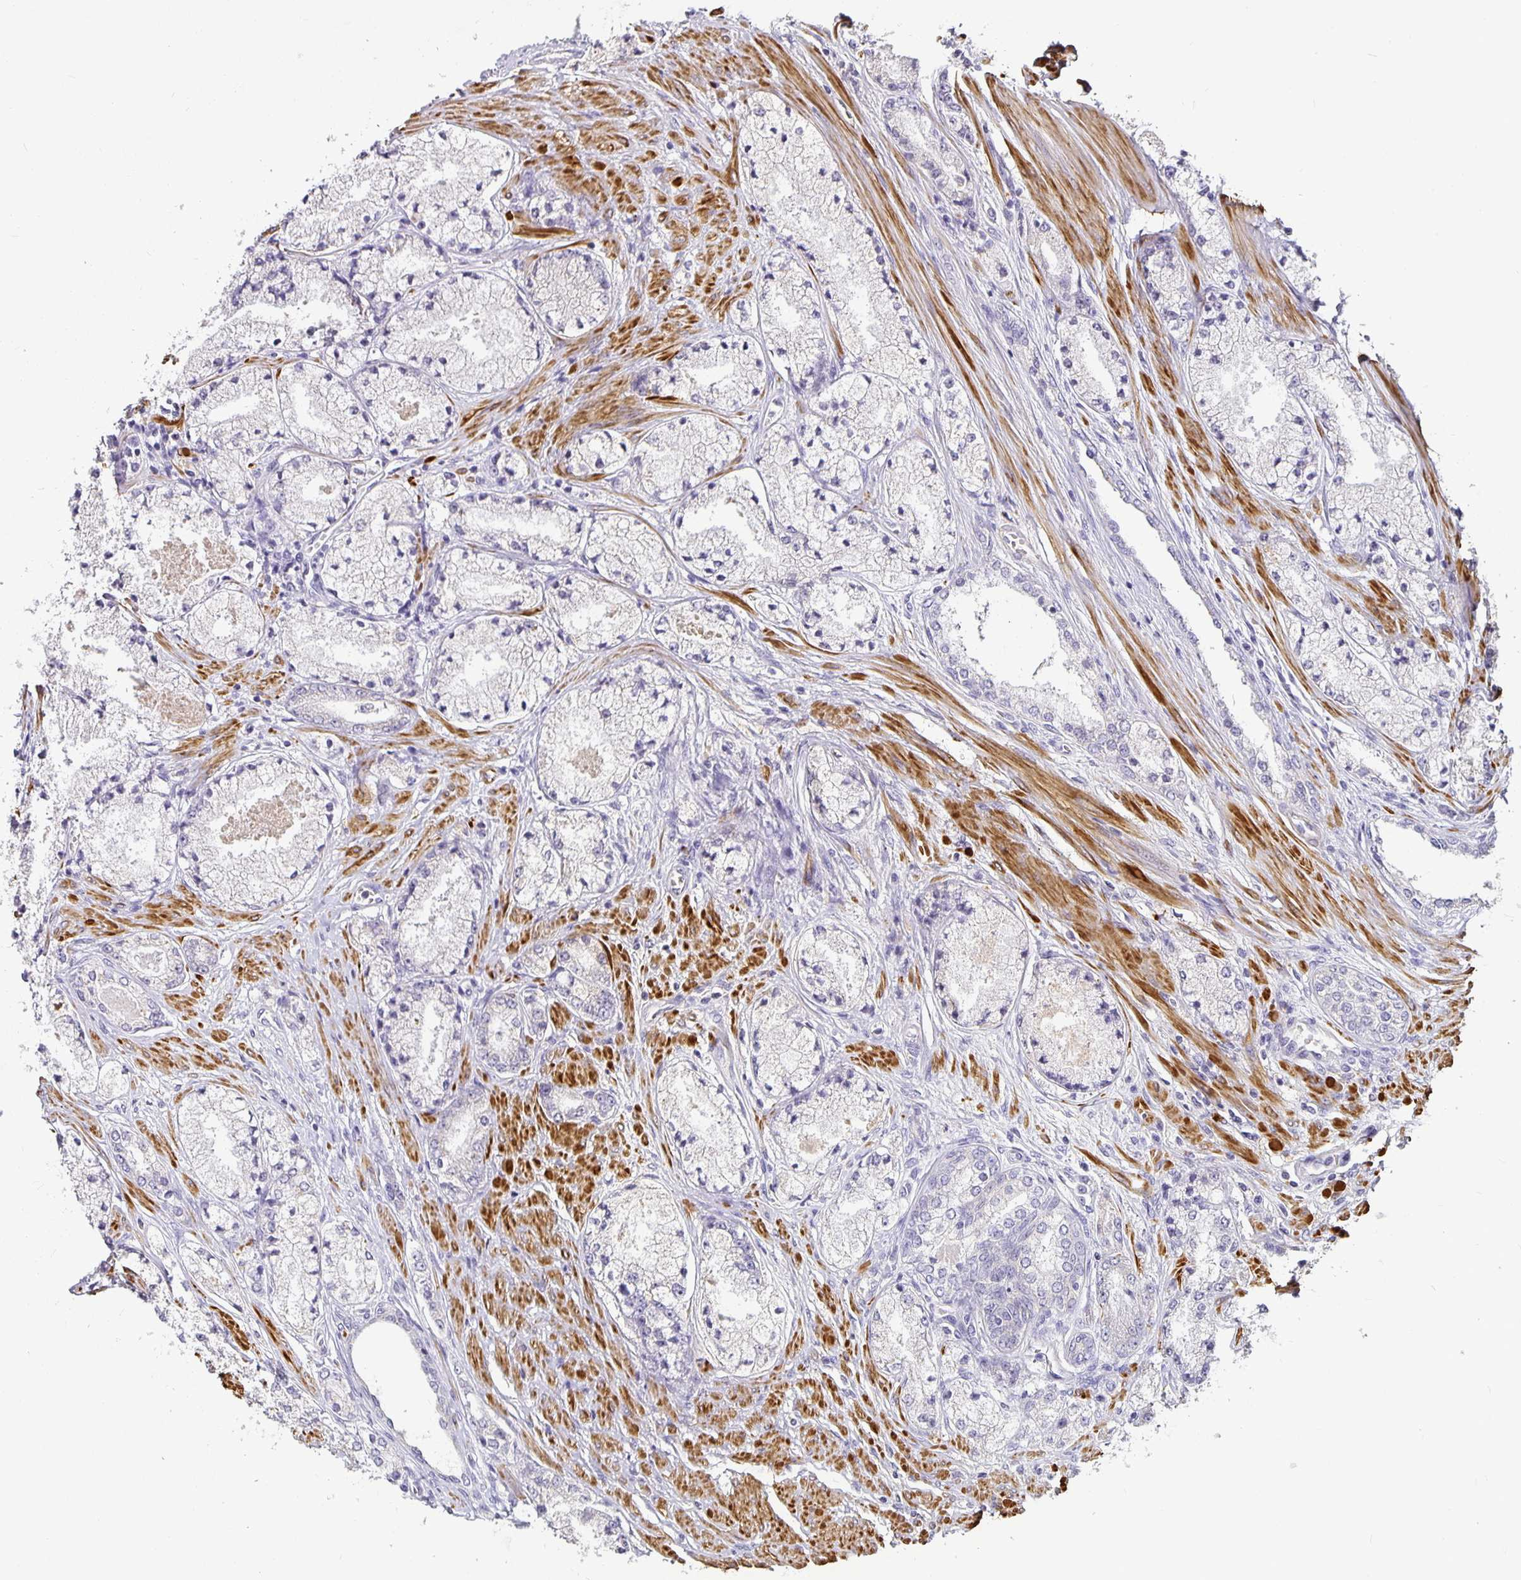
{"staining": {"intensity": "negative", "quantity": "none", "location": "none"}, "tissue": "prostate cancer", "cell_type": "Tumor cells", "image_type": "cancer", "snomed": [{"axis": "morphology", "description": "Adenocarcinoma, High grade"}, {"axis": "topography", "description": "Prostate"}], "caption": "Immunohistochemistry of human high-grade adenocarcinoma (prostate) demonstrates no staining in tumor cells.", "gene": "CA12", "patient": {"sex": "male", "age": 63}}